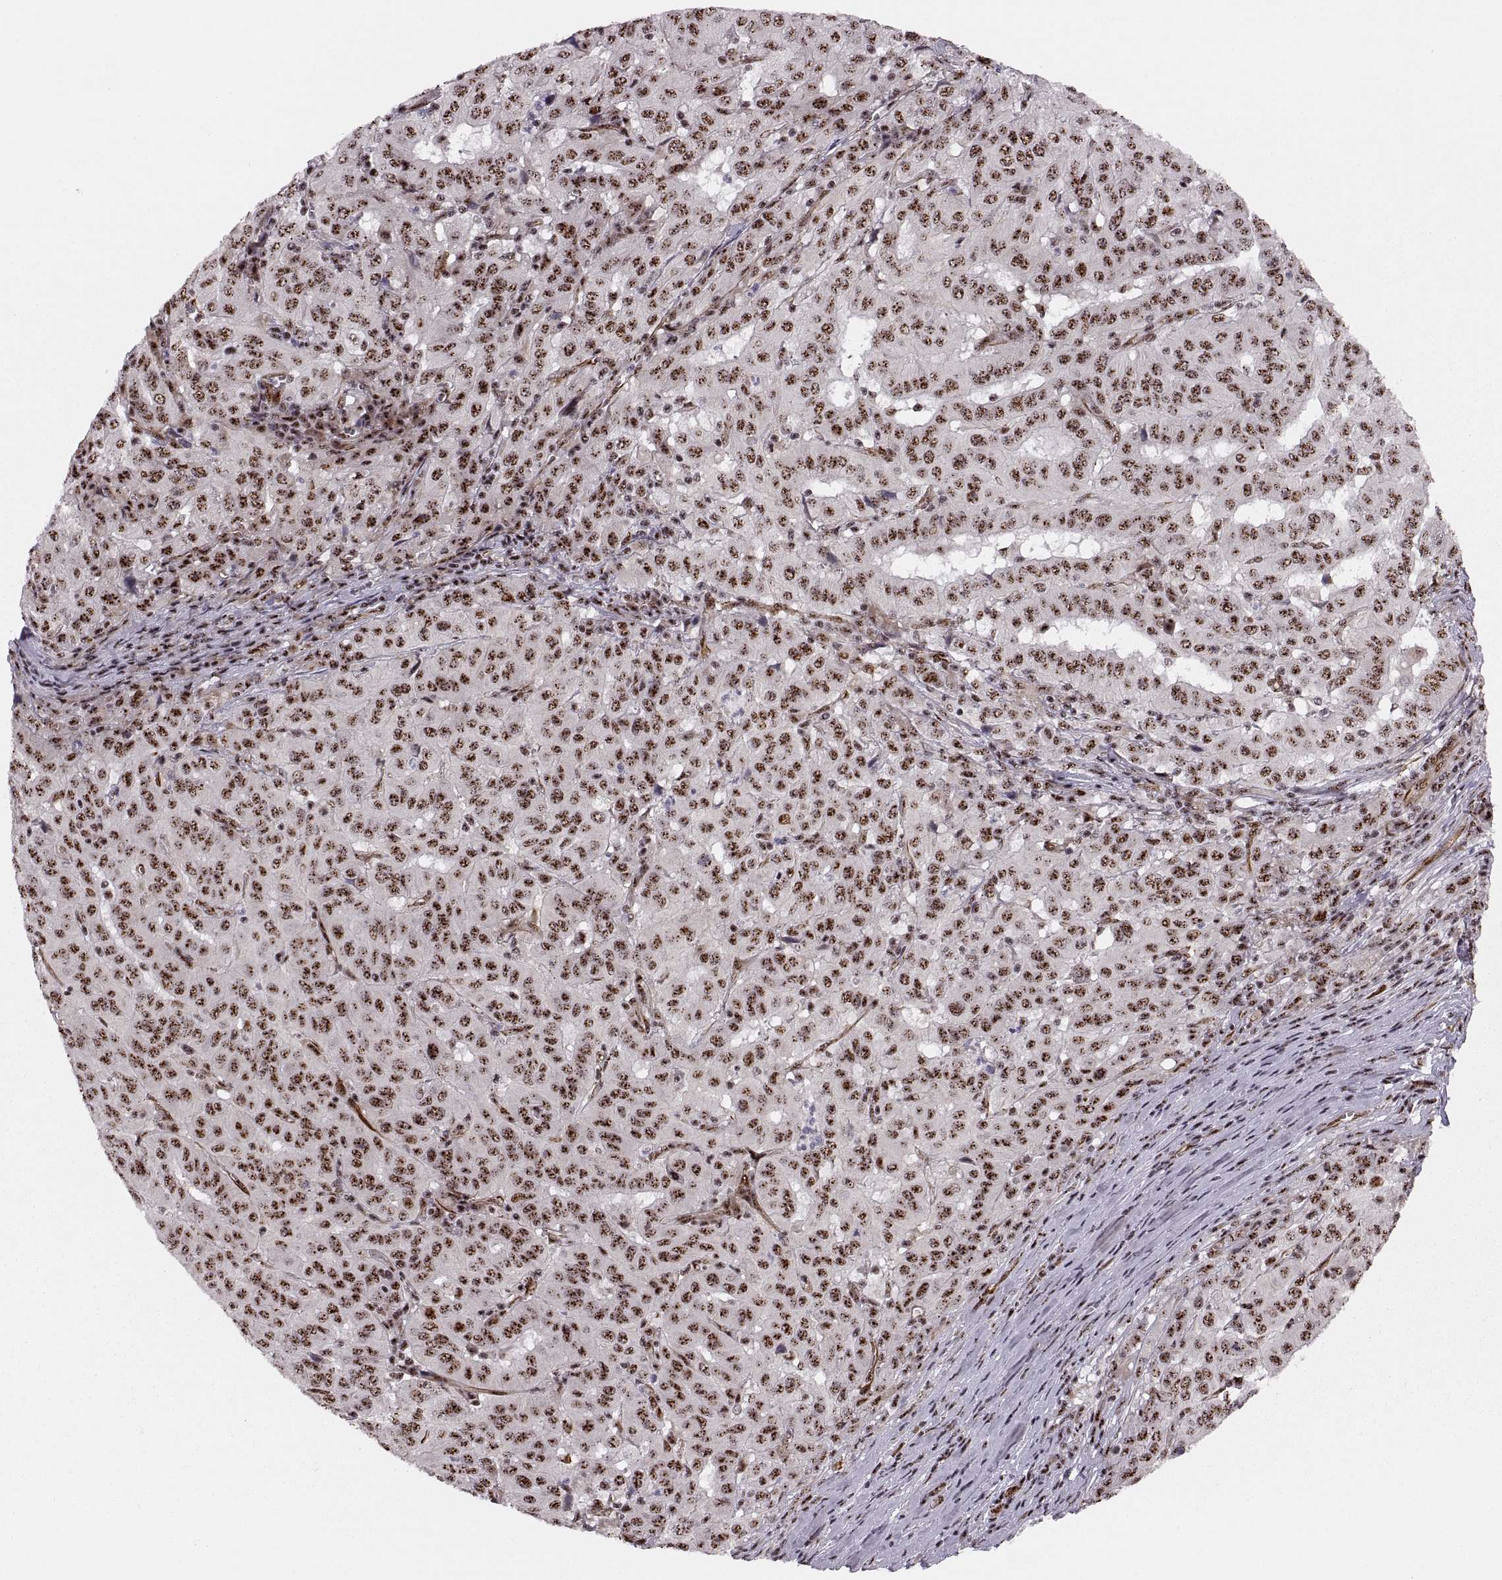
{"staining": {"intensity": "strong", "quantity": ">75%", "location": "nuclear"}, "tissue": "pancreatic cancer", "cell_type": "Tumor cells", "image_type": "cancer", "snomed": [{"axis": "morphology", "description": "Adenocarcinoma, NOS"}, {"axis": "topography", "description": "Pancreas"}], "caption": "Strong nuclear staining for a protein is appreciated in approximately >75% of tumor cells of pancreatic adenocarcinoma using immunohistochemistry.", "gene": "ZCCHC17", "patient": {"sex": "male", "age": 63}}